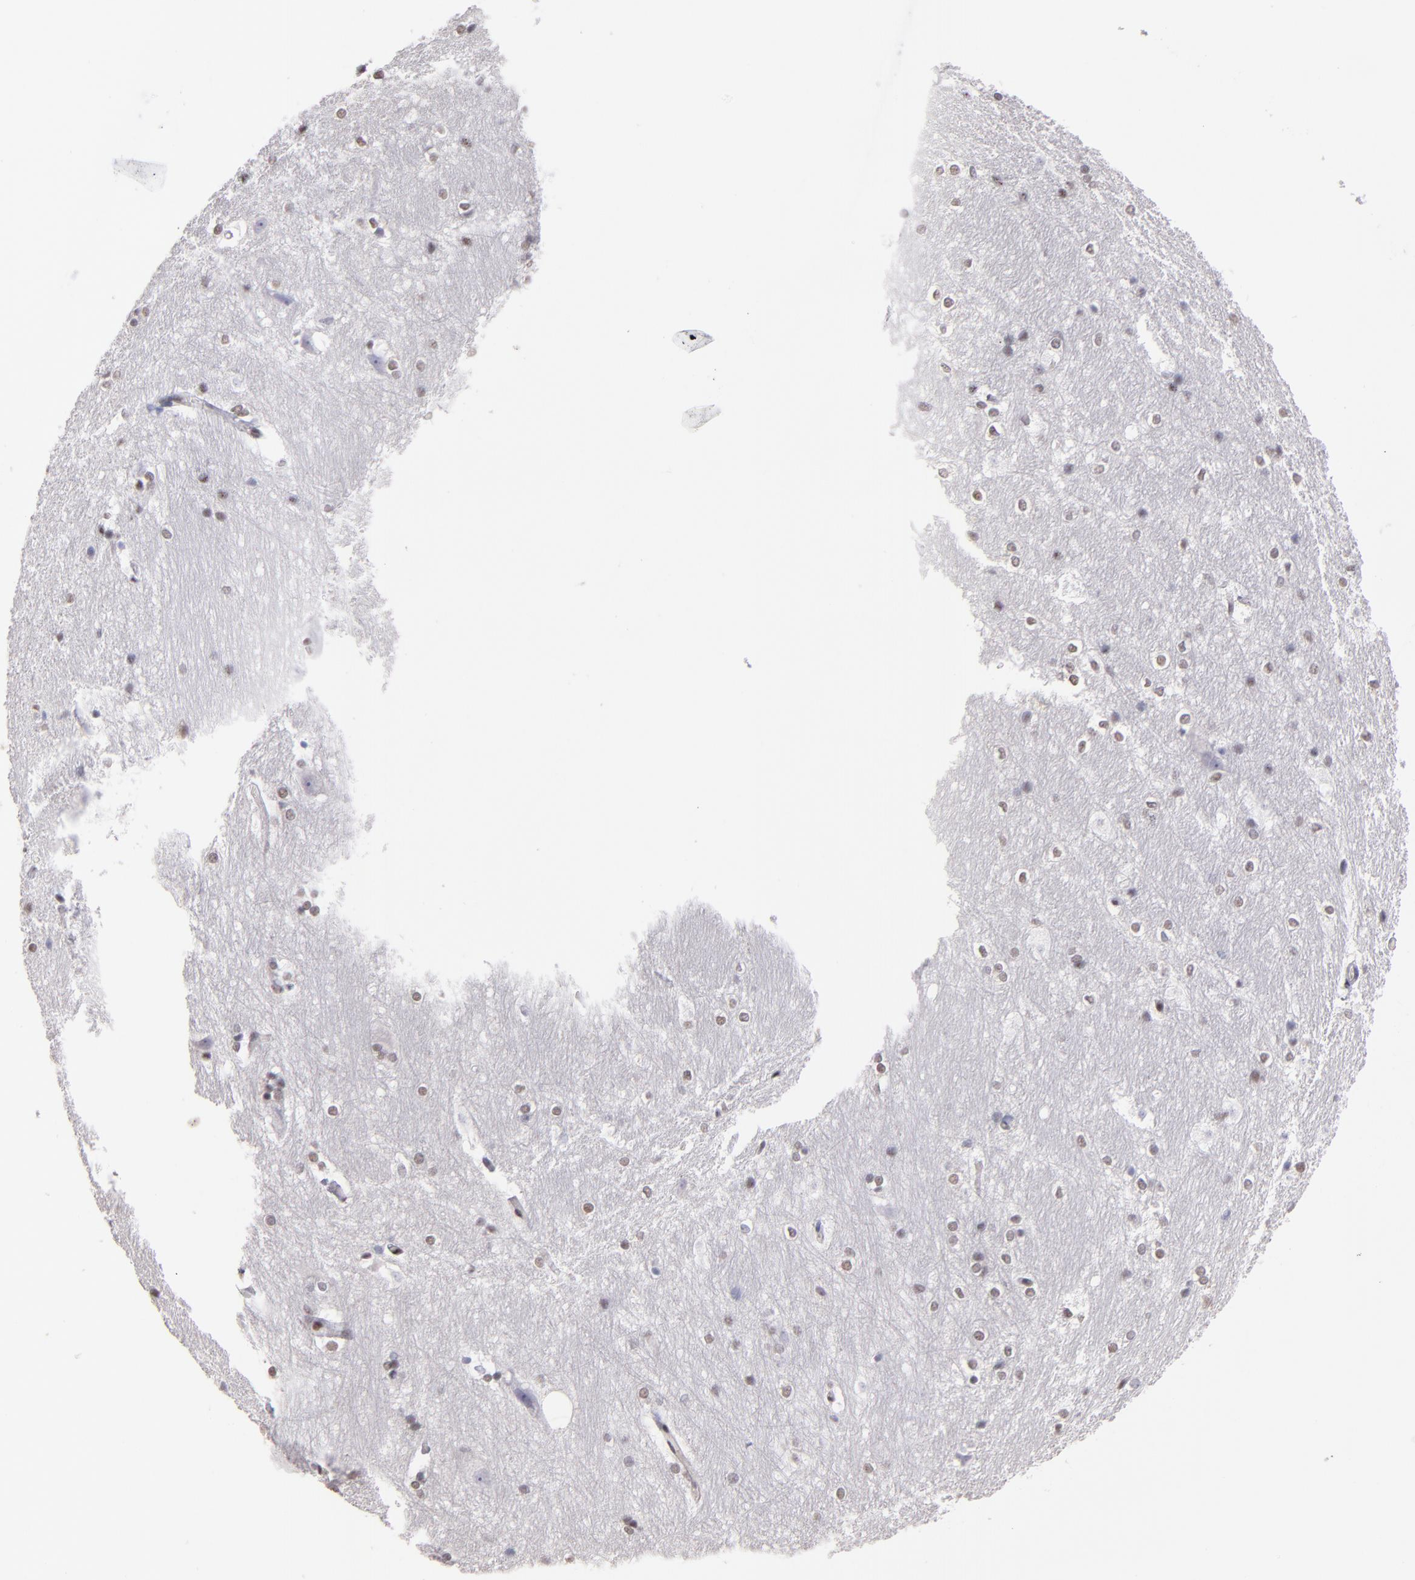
{"staining": {"intensity": "moderate", "quantity": "25%-75%", "location": "nuclear"}, "tissue": "hippocampus", "cell_type": "Glial cells", "image_type": "normal", "snomed": [{"axis": "morphology", "description": "Normal tissue, NOS"}, {"axis": "topography", "description": "Hippocampus"}], "caption": "This image exhibits IHC staining of normal hippocampus, with medium moderate nuclear expression in approximately 25%-75% of glial cells.", "gene": "POLA1", "patient": {"sex": "female", "age": 19}}